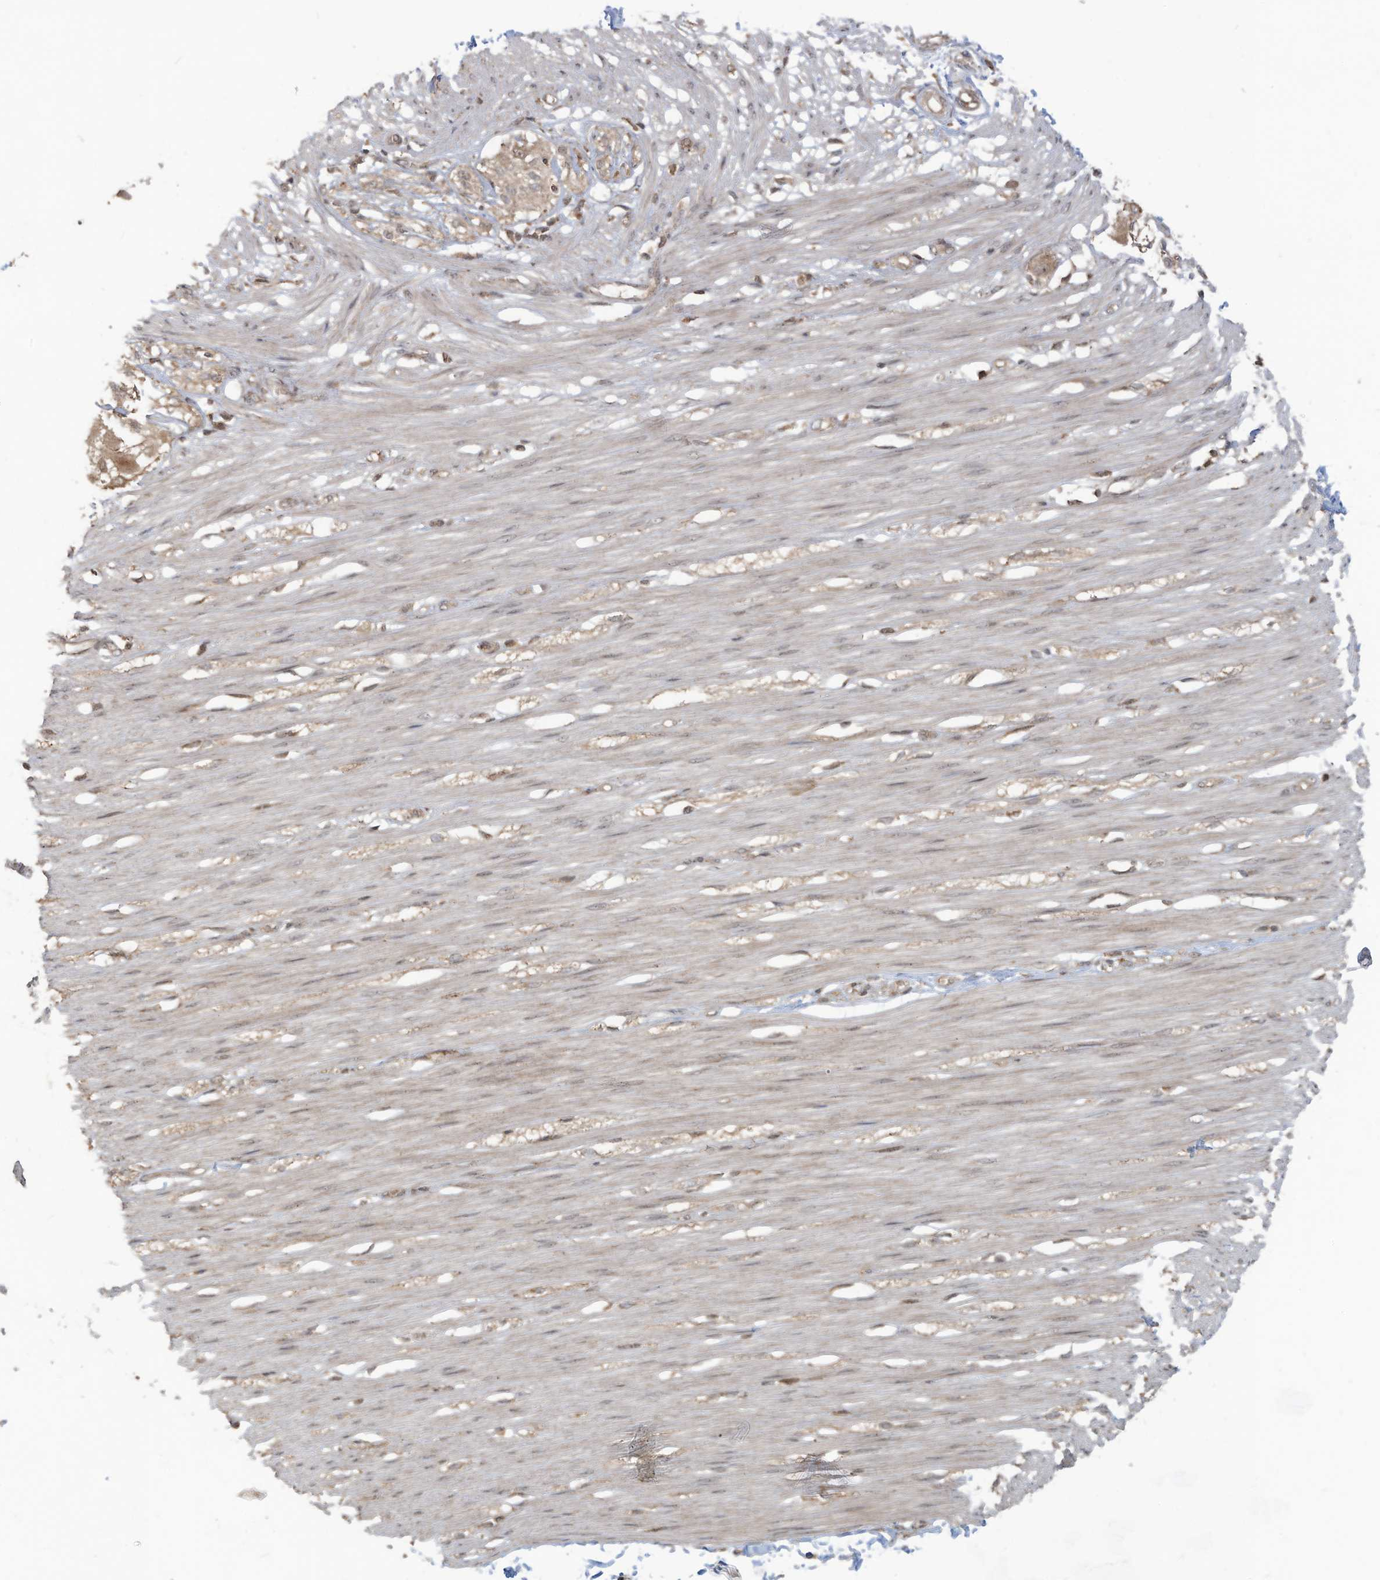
{"staining": {"intensity": "weak", "quantity": "25%-75%", "location": "cytoplasmic/membranous"}, "tissue": "smooth muscle", "cell_type": "Smooth muscle cells", "image_type": "normal", "snomed": [{"axis": "morphology", "description": "Normal tissue, NOS"}, {"axis": "morphology", "description": "Adenocarcinoma, NOS"}, {"axis": "topography", "description": "Colon"}, {"axis": "topography", "description": "Peripheral nerve tissue"}], "caption": "The image displays staining of normal smooth muscle, revealing weak cytoplasmic/membranous protein positivity (brown color) within smooth muscle cells.", "gene": "CARF", "patient": {"sex": "male", "age": 14}}